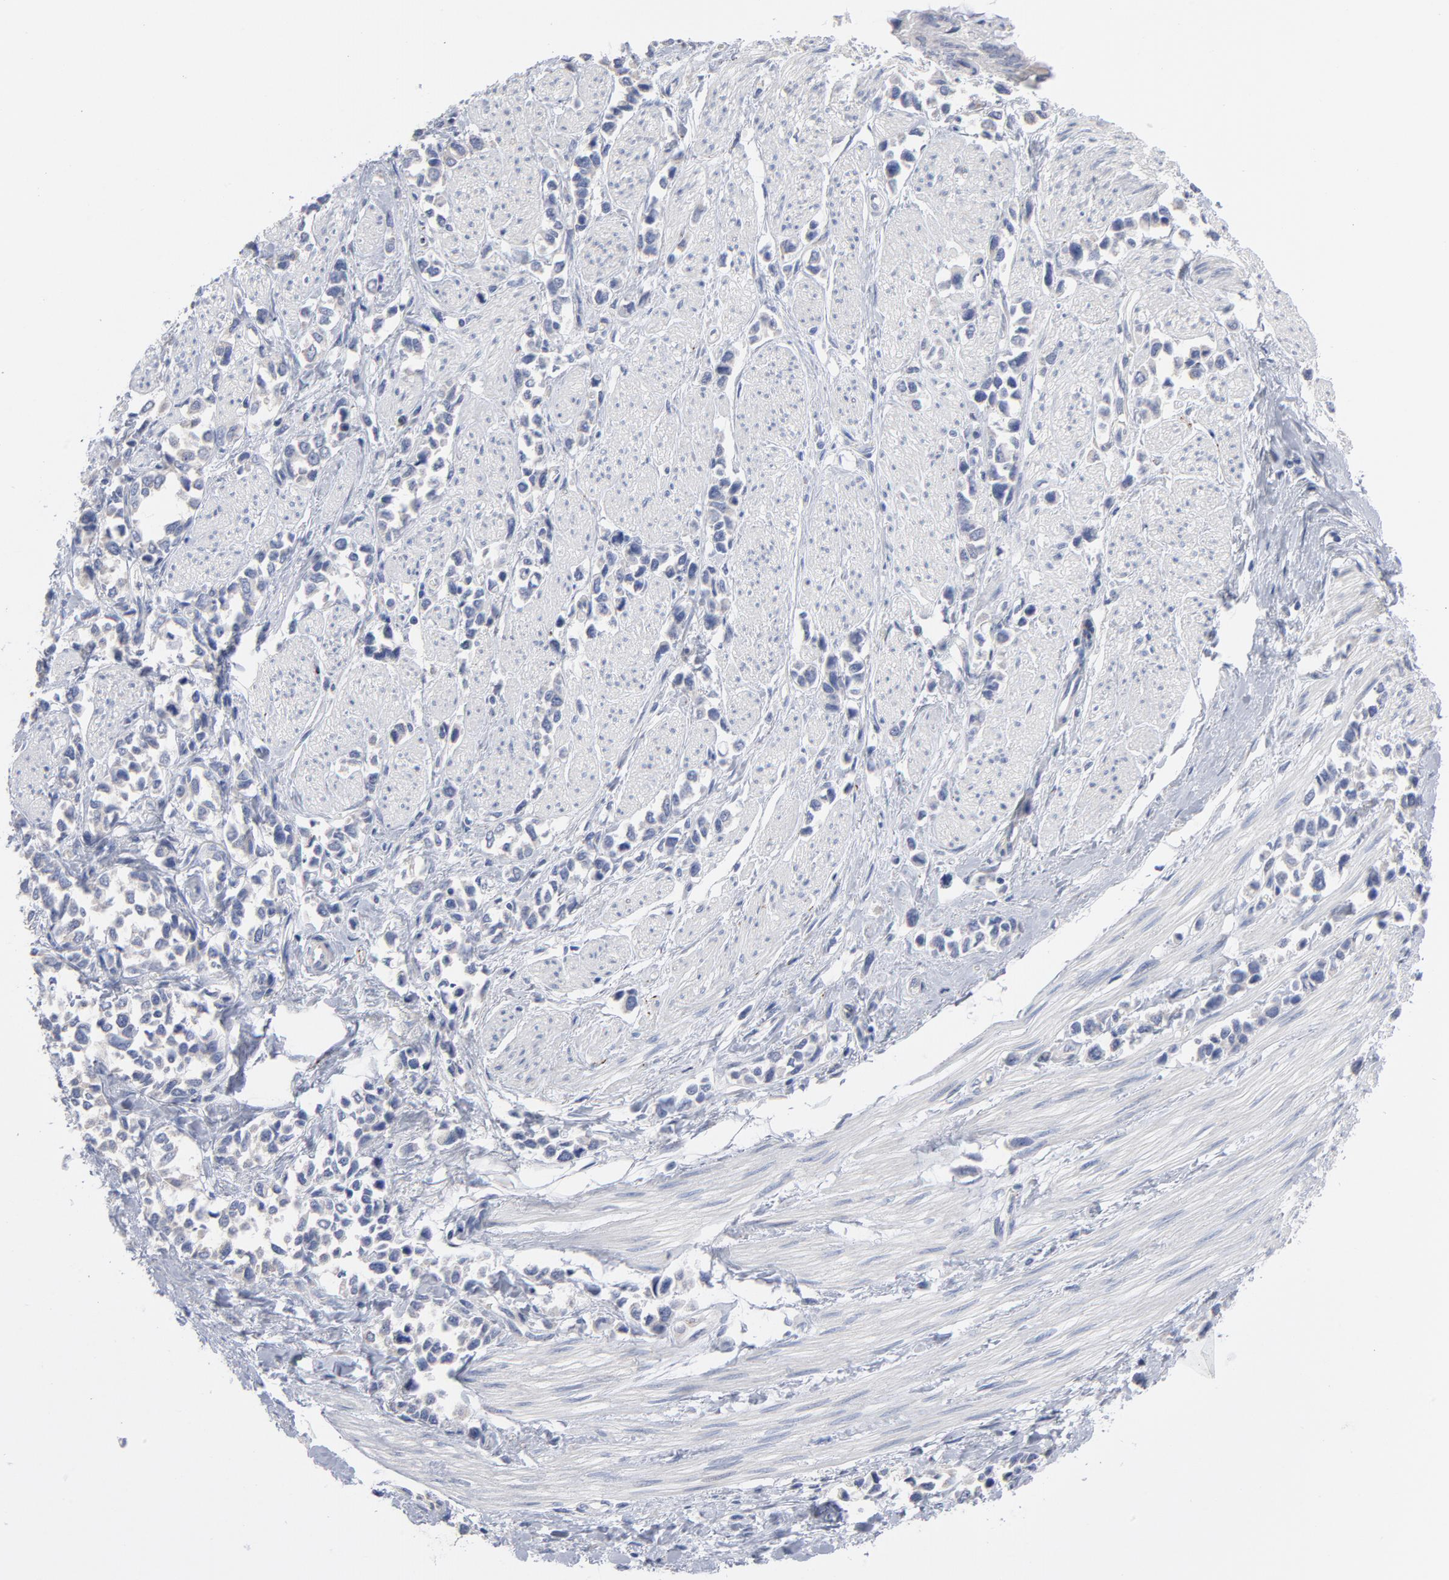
{"staining": {"intensity": "negative", "quantity": "none", "location": "none"}, "tissue": "stomach cancer", "cell_type": "Tumor cells", "image_type": "cancer", "snomed": [{"axis": "morphology", "description": "Adenocarcinoma, NOS"}, {"axis": "topography", "description": "Stomach, upper"}], "caption": "The photomicrograph displays no significant expression in tumor cells of stomach cancer.", "gene": "CPE", "patient": {"sex": "male", "age": 76}}